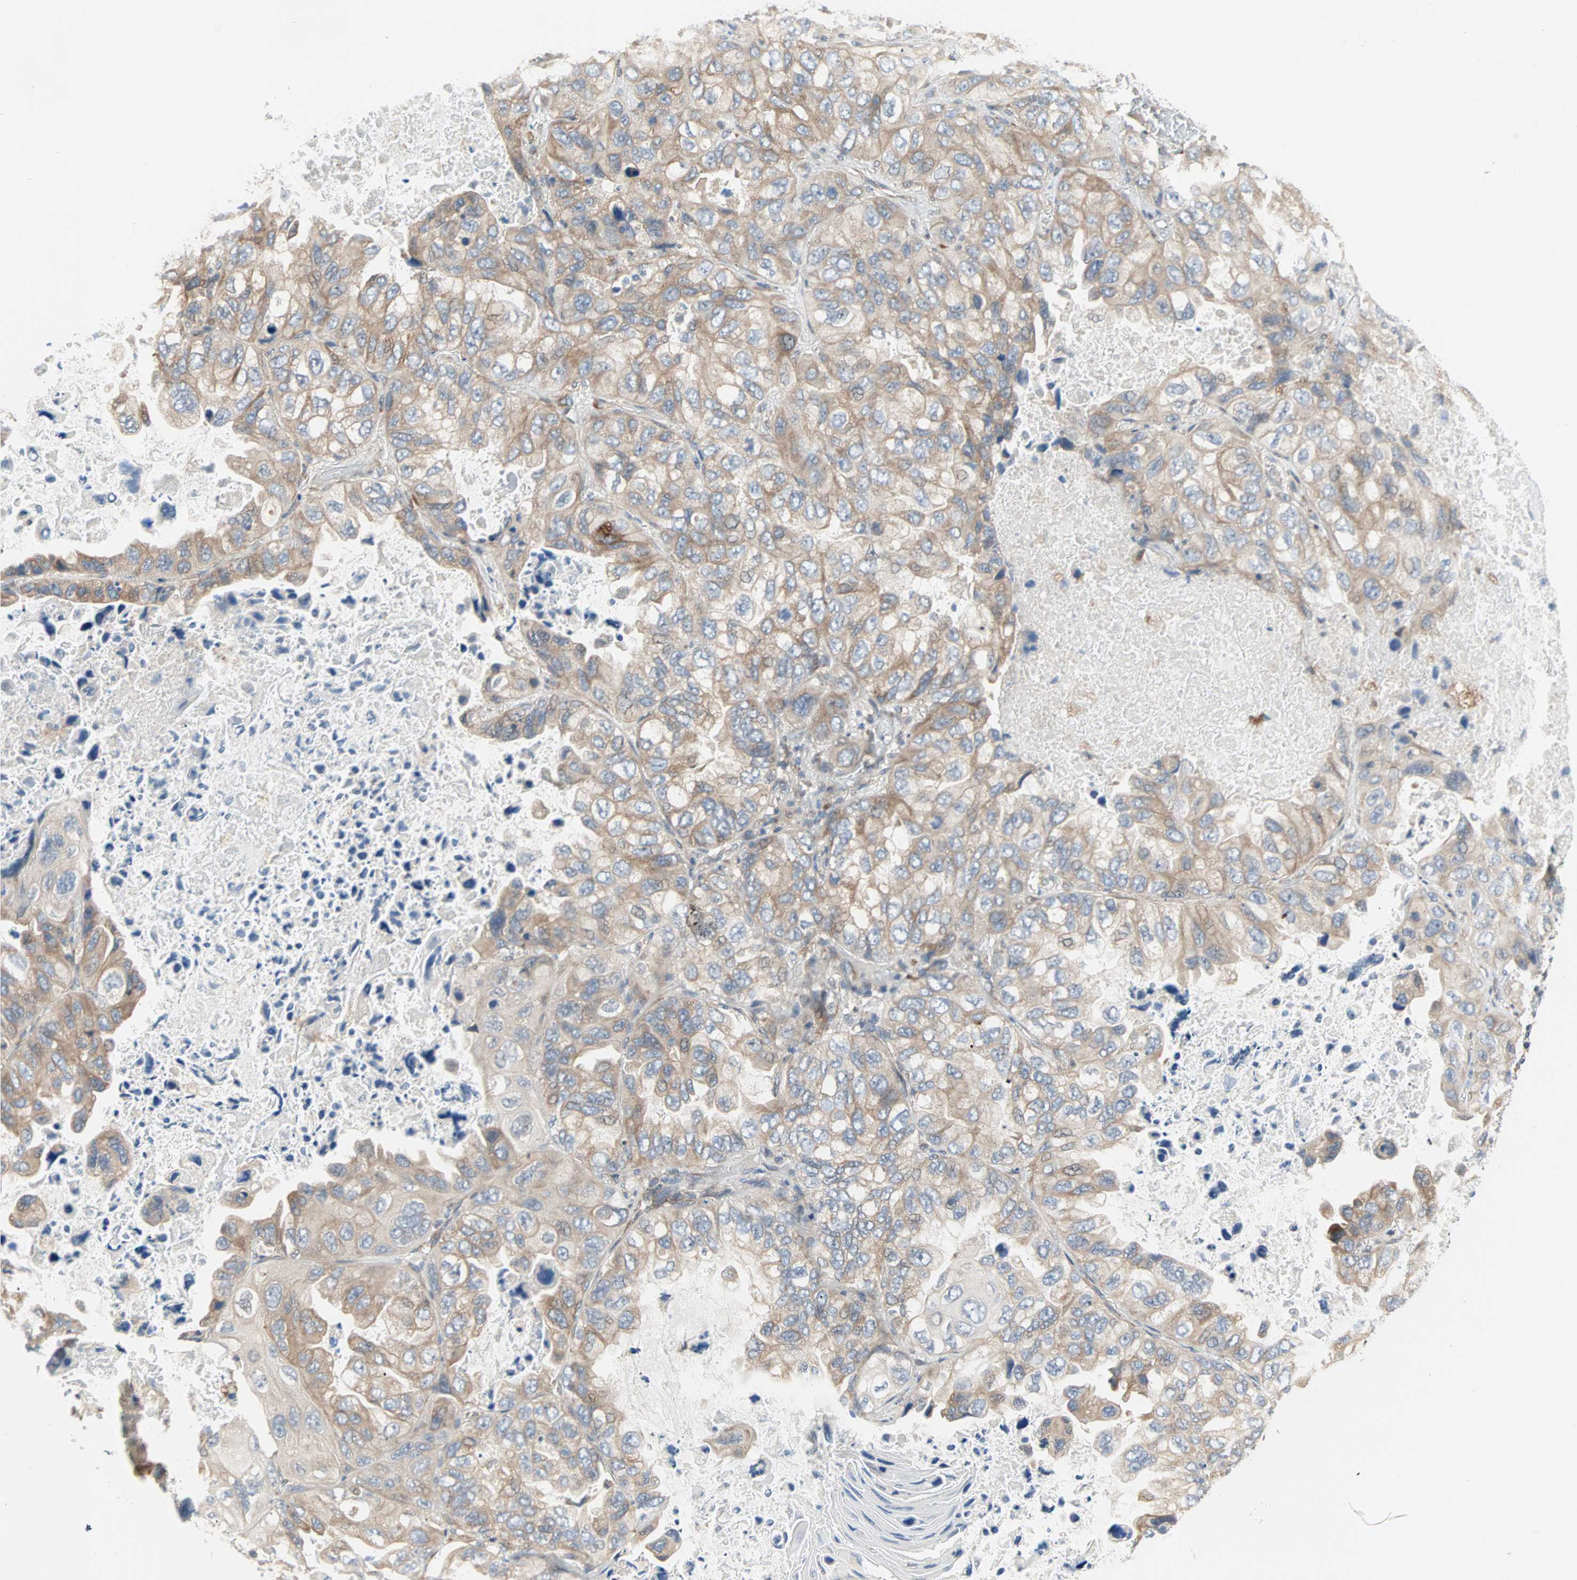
{"staining": {"intensity": "weak", "quantity": ">75%", "location": "cytoplasmic/membranous"}, "tissue": "lung cancer", "cell_type": "Tumor cells", "image_type": "cancer", "snomed": [{"axis": "morphology", "description": "Squamous cell carcinoma, NOS"}, {"axis": "topography", "description": "Lung"}], "caption": "Lung cancer (squamous cell carcinoma) tissue demonstrates weak cytoplasmic/membranous positivity in approximately >75% of tumor cells", "gene": "SAR1A", "patient": {"sex": "female", "age": 73}}